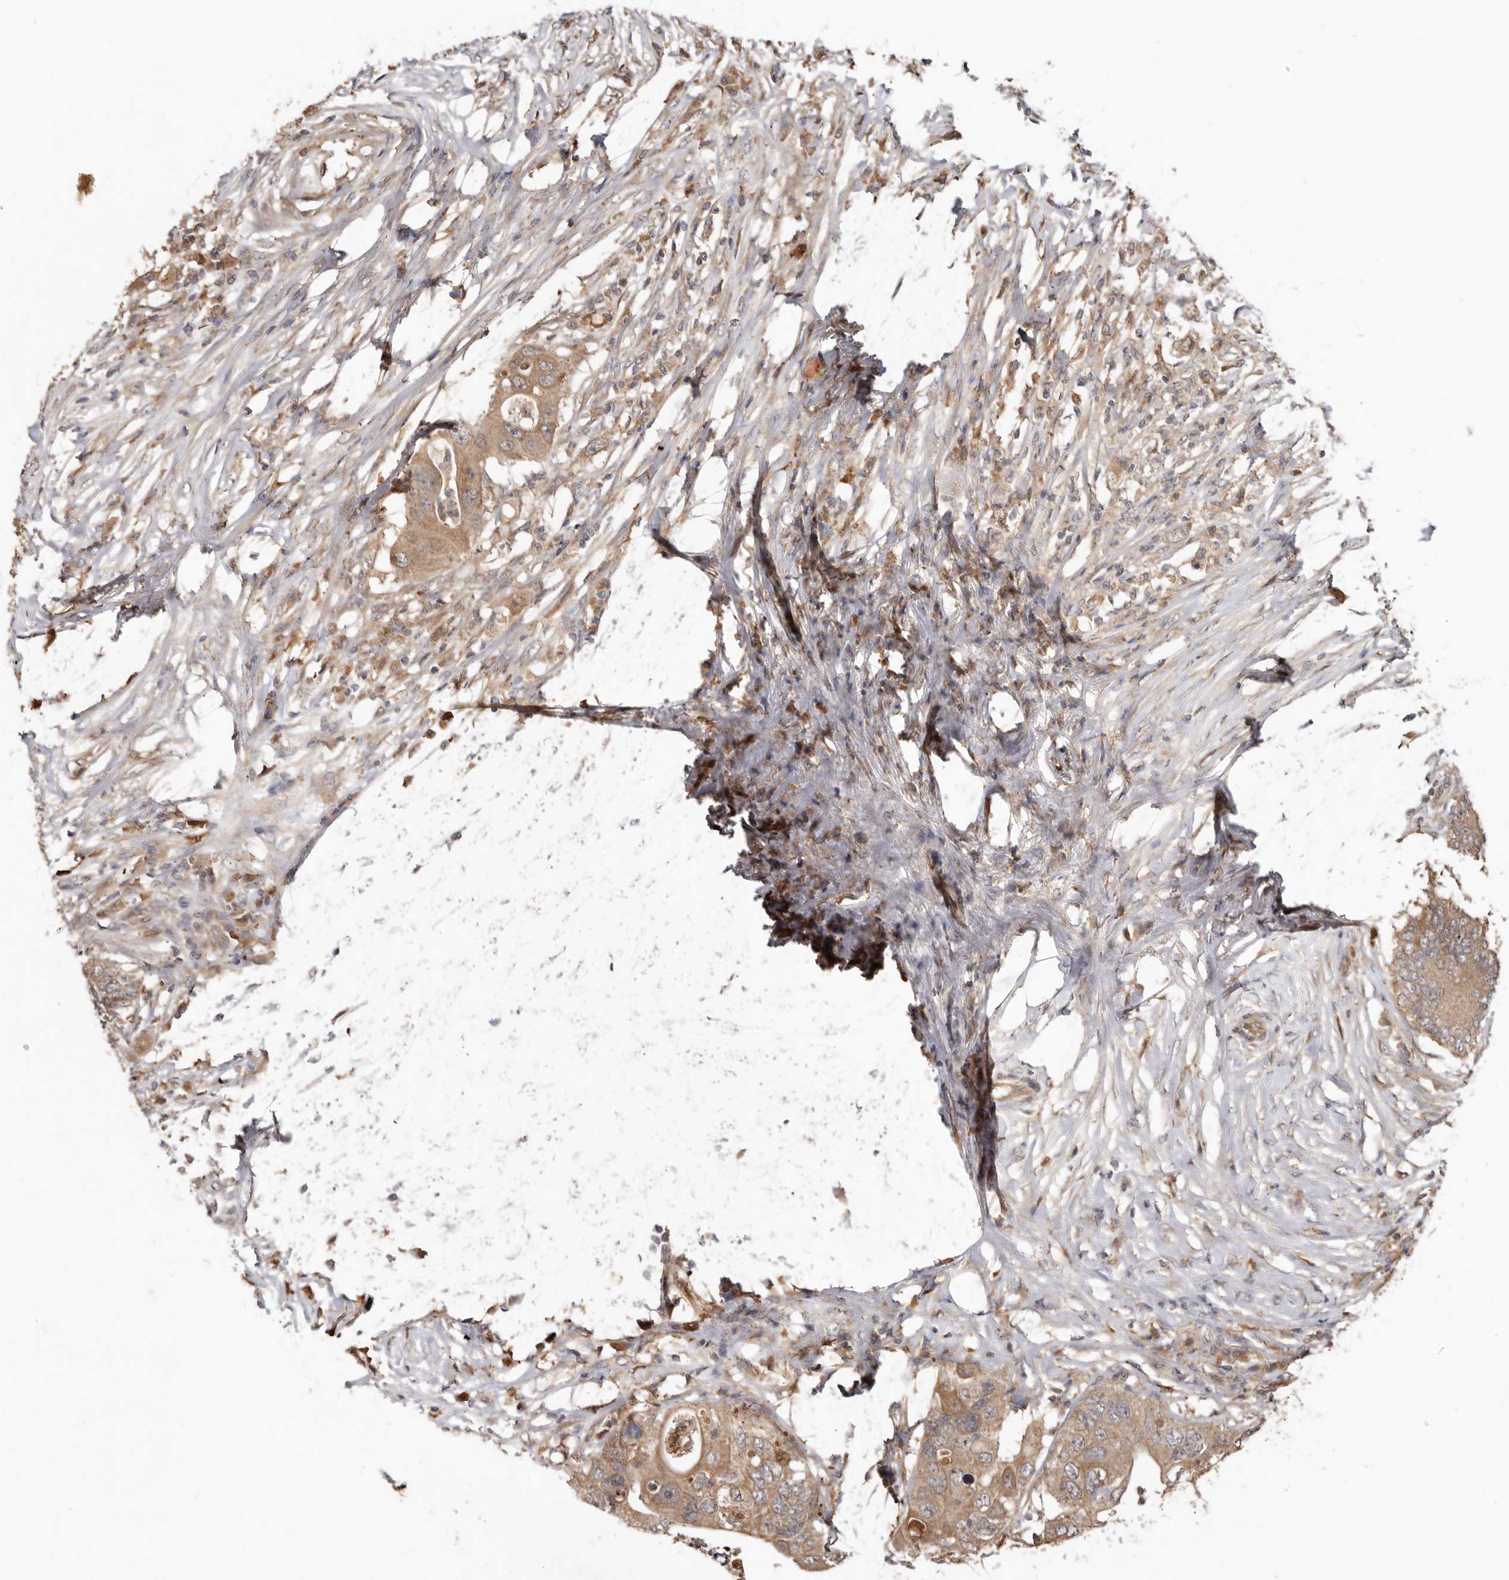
{"staining": {"intensity": "moderate", "quantity": ">75%", "location": "cytoplasmic/membranous"}, "tissue": "colorectal cancer", "cell_type": "Tumor cells", "image_type": "cancer", "snomed": [{"axis": "morphology", "description": "Adenocarcinoma, NOS"}, {"axis": "topography", "description": "Colon"}], "caption": "Immunohistochemistry (IHC) micrograph of human adenocarcinoma (colorectal) stained for a protein (brown), which demonstrates medium levels of moderate cytoplasmic/membranous positivity in about >75% of tumor cells.", "gene": "RSPO2", "patient": {"sex": "male", "age": 71}}